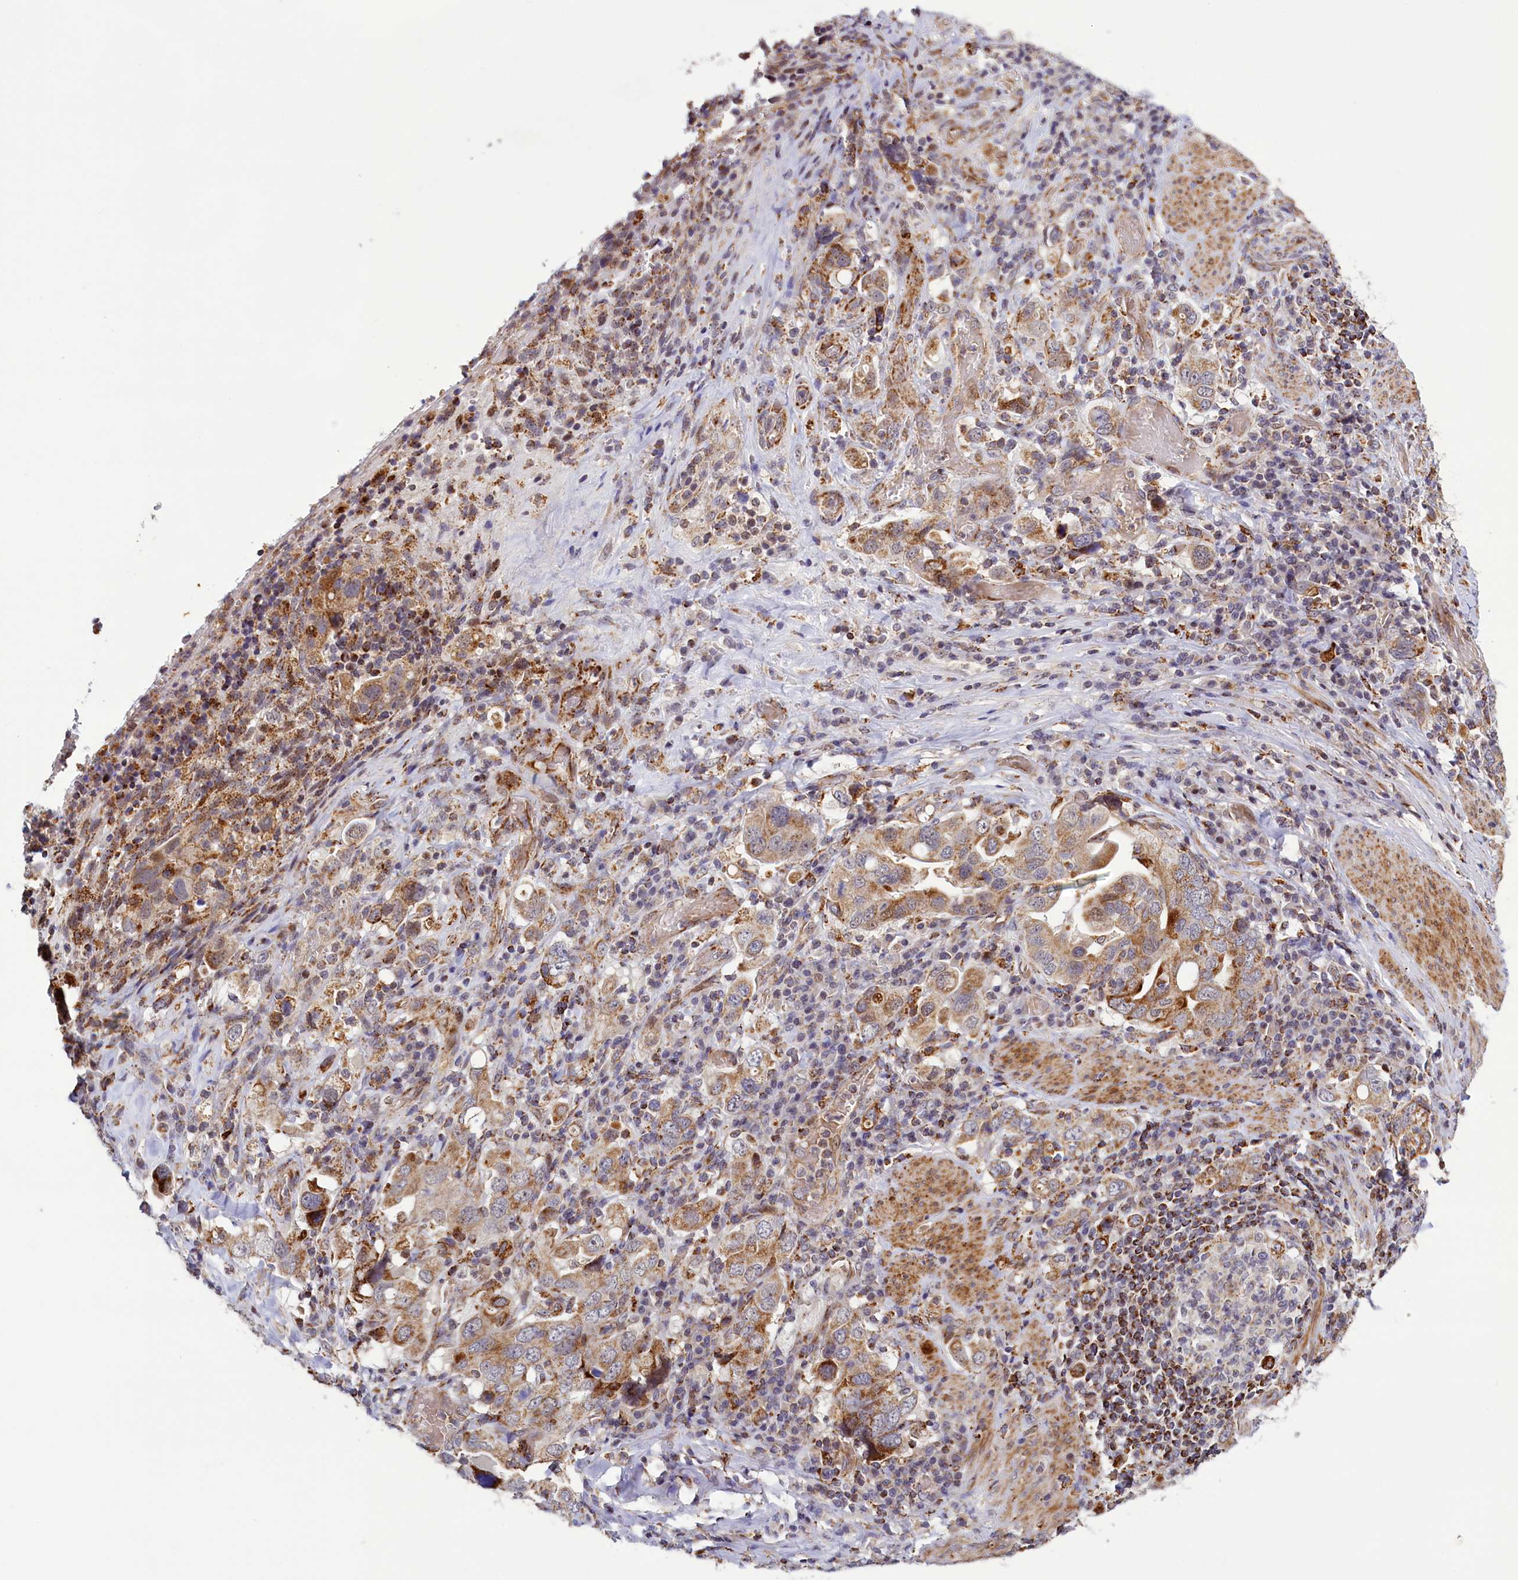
{"staining": {"intensity": "strong", "quantity": "25%-75%", "location": "cytoplasmic/membranous"}, "tissue": "stomach cancer", "cell_type": "Tumor cells", "image_type": "cancer", "snomed": [{"axis": "morphology", "description": "Adenocarcinoma, NOS"}, {"axis": "topography", "description": "Stomach, upper"}], "caption": "Stomach cancer (adenocarcinoma) was stained to show a protein in brown. There is high levels of strong cytoplasmic/membranous staining in approximately 25%-75% of tumor cells.", "gene": "DYNC2H1", "patient": {"sex": "male", "age": 62}}